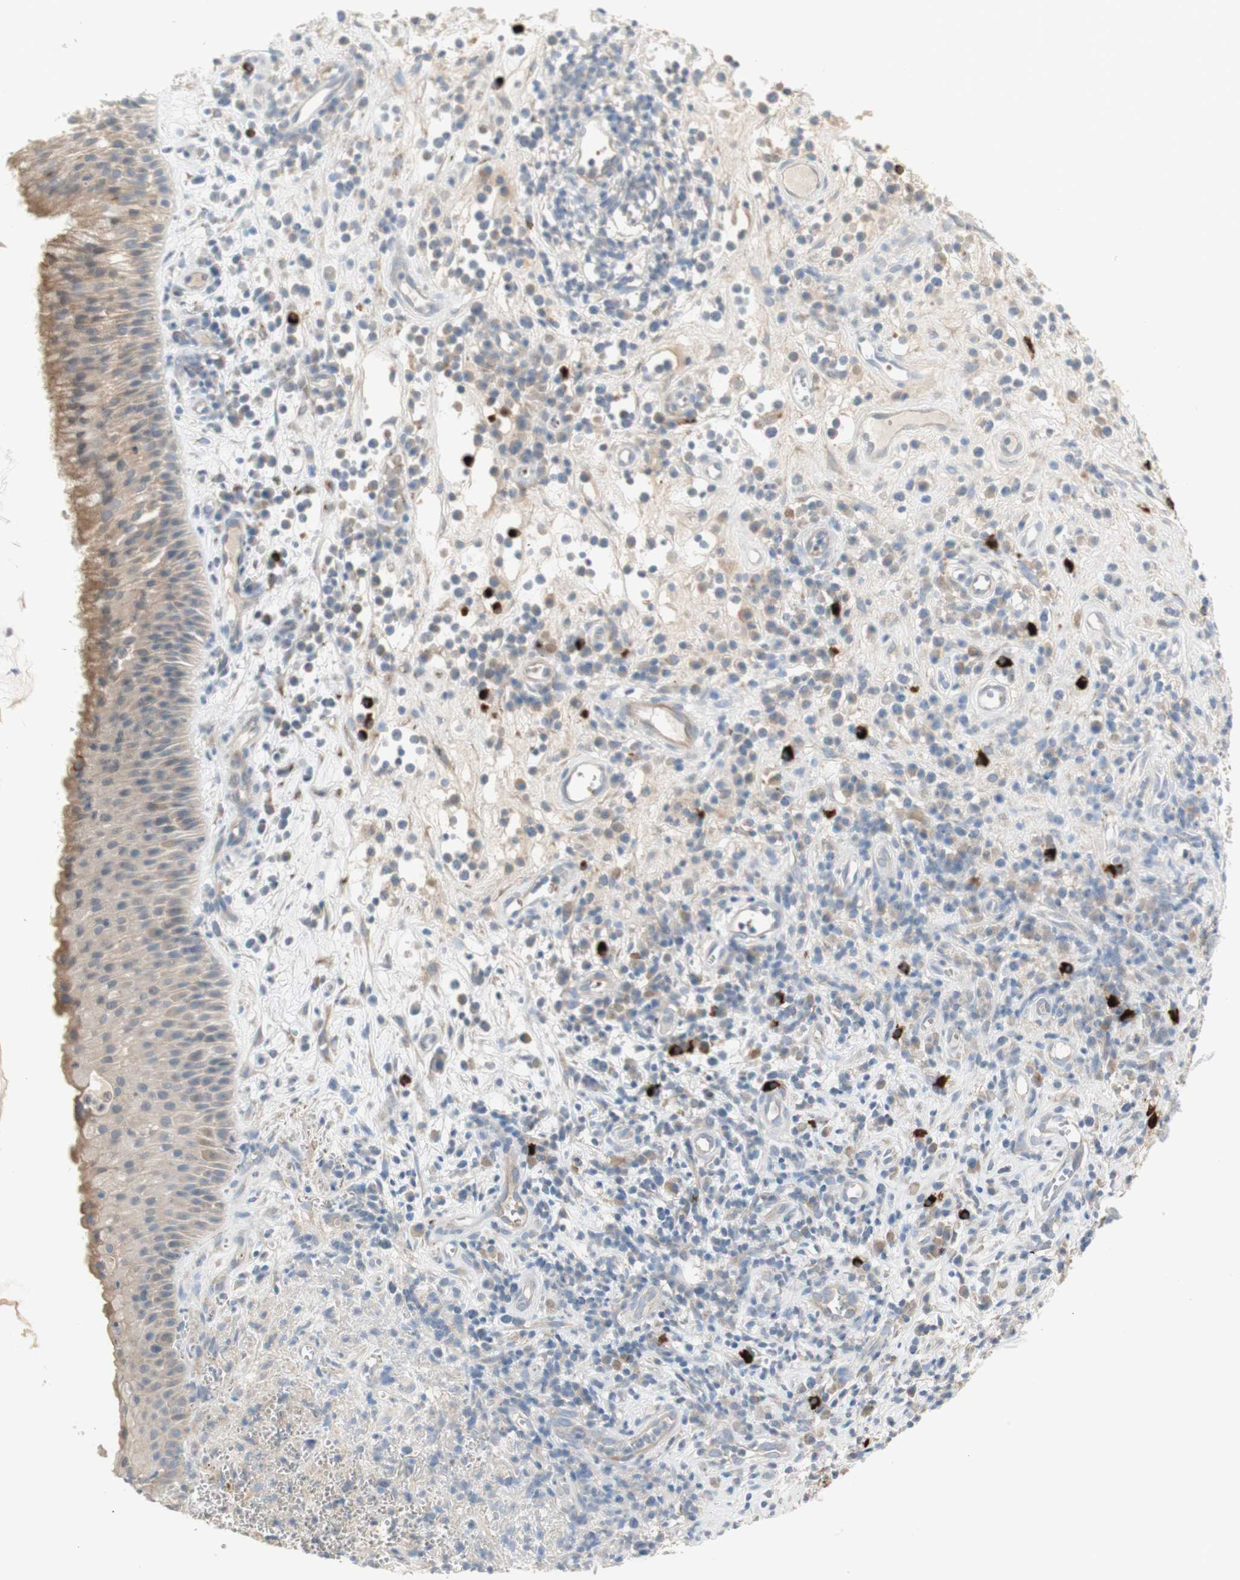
{"staining": {"intensity": "moderate", "quantity": ">75%", "location": "cytoplasmic/membranous"}, "tissue": "nasopharynx", "cell_type": "Respiratory epithelial cells", "image_type": "normal", "snomed": [{"axis": "morphology", "description": "Normal tissue, NOS"}, {"axis": "topography", "description": "Nasopharynx"}], "caption": "Immunohistochemistry (IHC) photomicrograph of benign human nasopharynx stained for a protein (brown), which reveals medium levels of moderate cytoplasmic/membranous expression in about >75% of respiratory epithelial cells.", "gene": "PTGER4", "patient": {"sex": "female", "age": 51}}